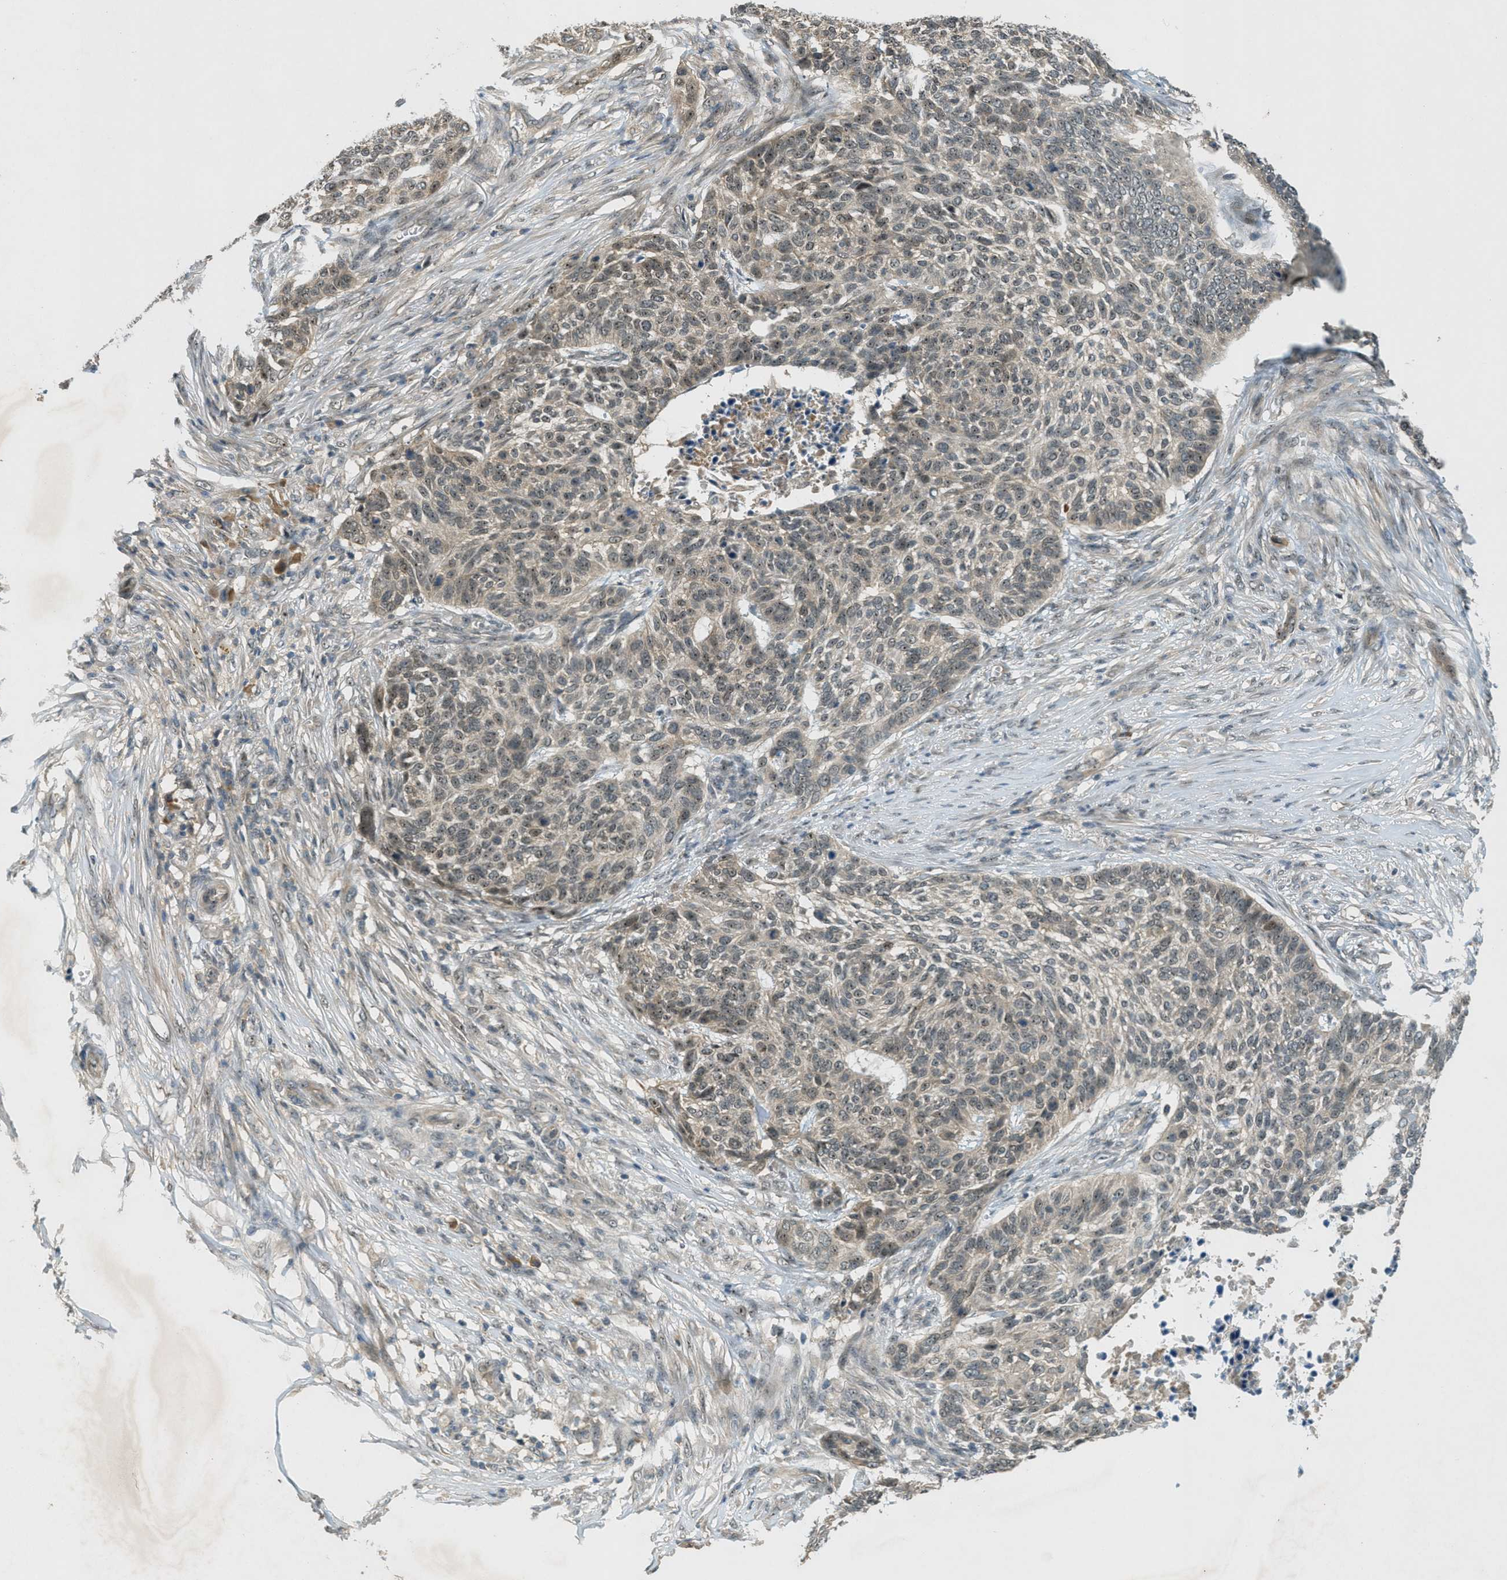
{"staining": {"intensity": "weak", "quantity": "25%-75%", "location": "nuclear"}, "tissue": "skin cancer", "cell_type": "Tumor cells", "image_type": "cancer", "snomed": [{"axis": "morphology", "description": "Basal cell carcinoma"}, {"axis": "topography", "description": "Skin"}], "caption": "Weak nuclear staining for a protein is identified in about 25%-75% of tumor cells of skin cancer (basal cell carcinoma) using immunohistochemistry.", "gene": "STK11", "patient": {"sex": "male", "age": 85}}